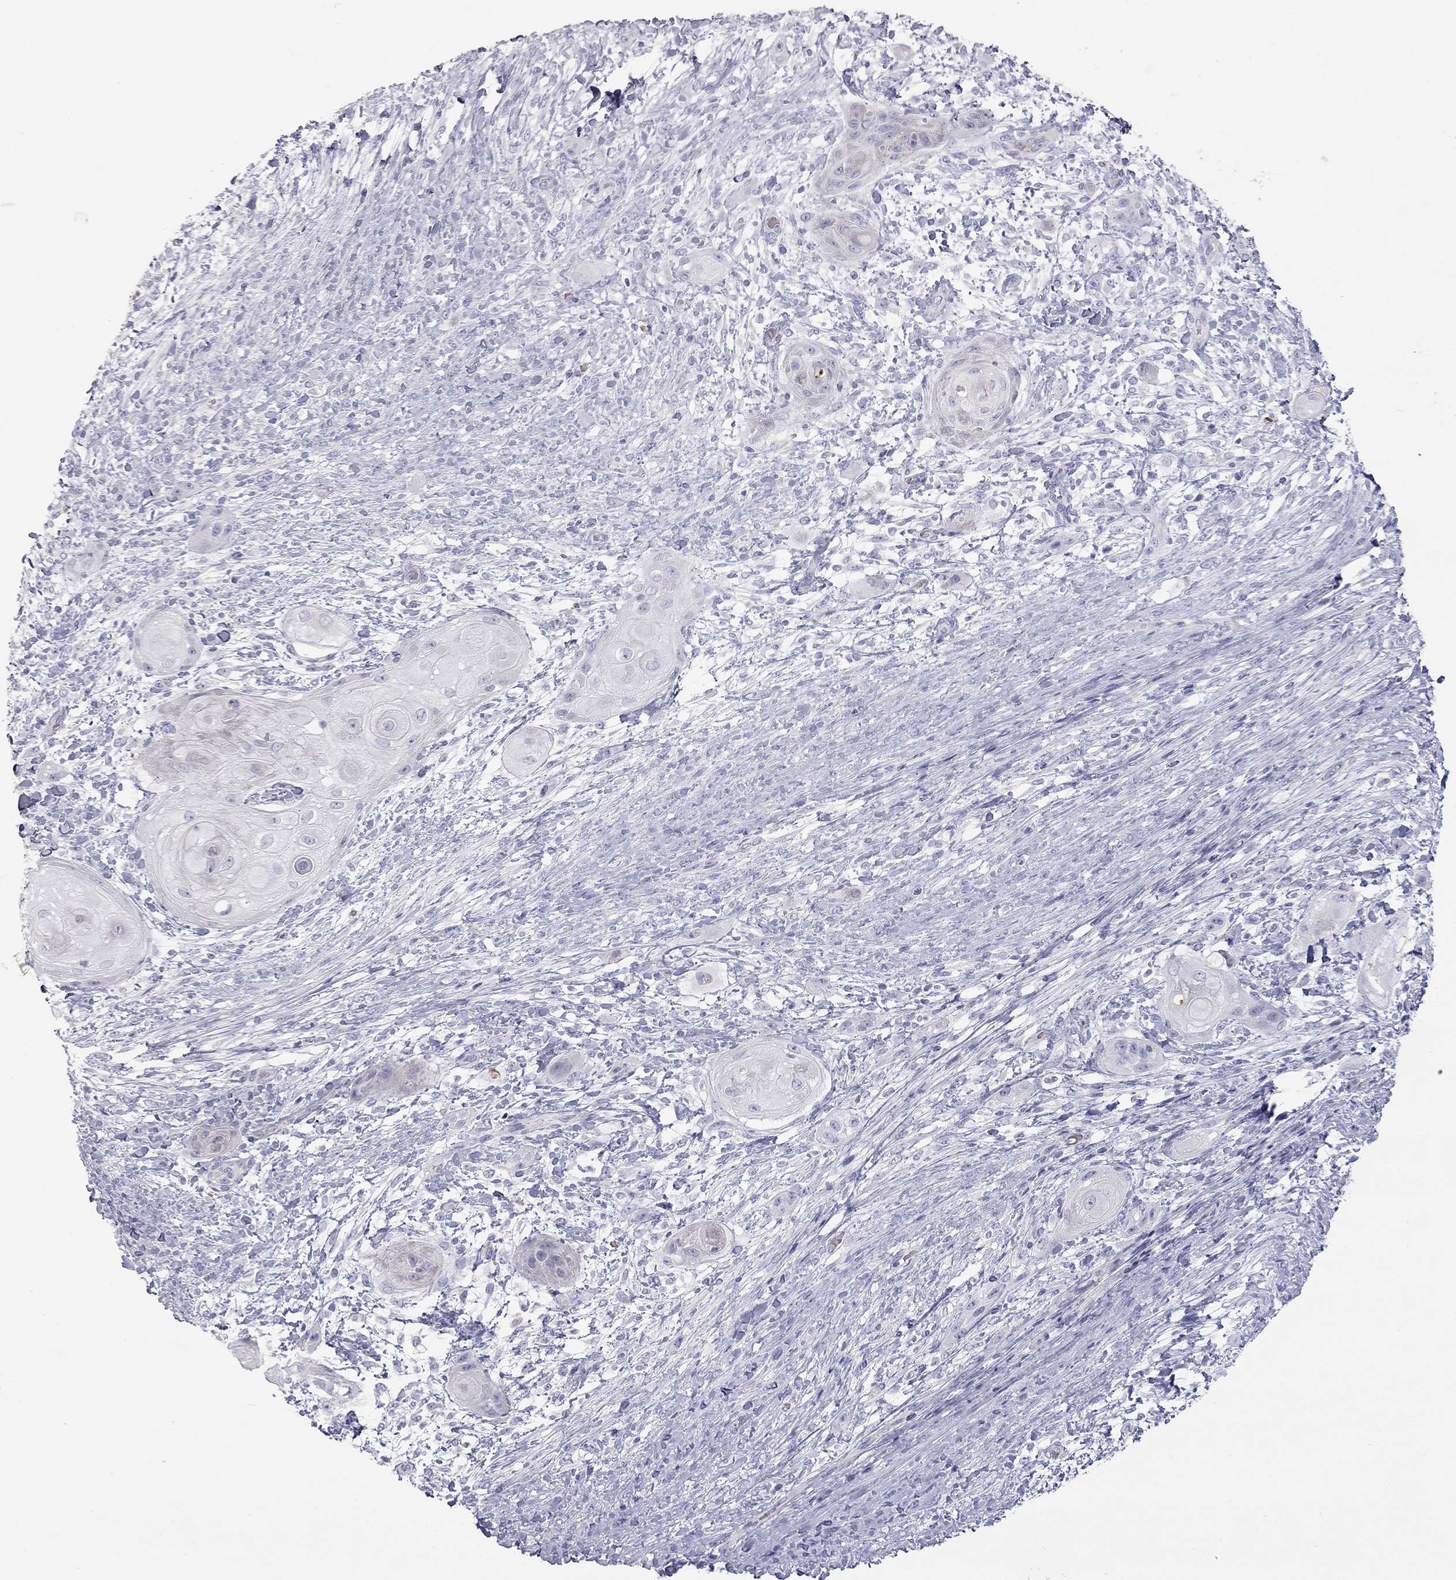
{"staining": {"intensity": "negative", "quantity": "none", "location": "none"}, "tissue": "skin cancer", "cell_type": "Tumor cells", "image_type": "cancer", "snomed": [{"axis": "morphology", "description": "Squamous cell carcinoma, NOS"}, {"axis": "topography", "description": "Skin"}], "caption": "Skin cancer (squamous cell carcinoma) was stained to show a protein in brown. There is no significant positivity in tumor cells.", "gene": "TDRD6", "patient": {"sex": "male", "age": 62}}